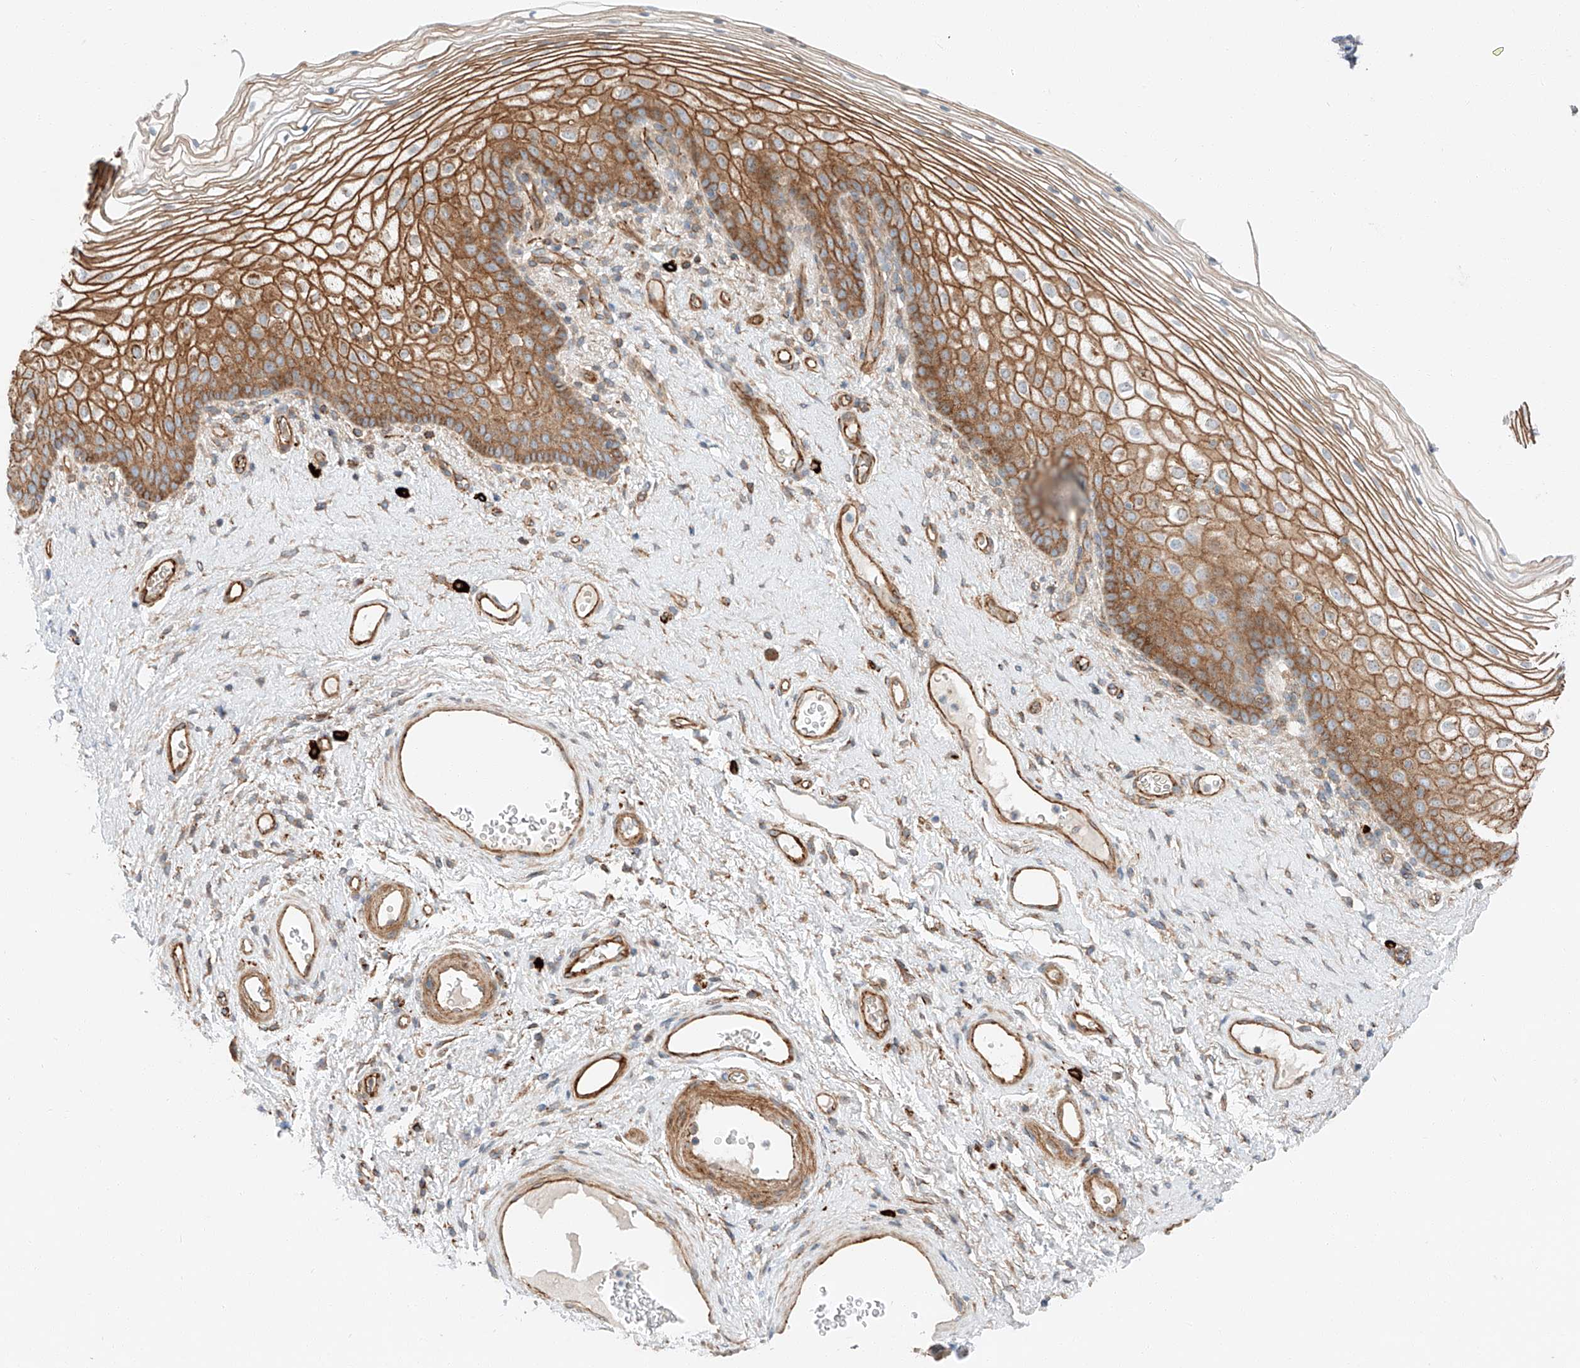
{"staining": {"intensity": "moderate", "quantity": ">75%", "location": "cytoplasmic/membranous"}, "tissue": "vagina", "cell_type": "Squamous epithelial cells", "image_type": "normal", "snomed": [{"axis": "morphology", "description": "Normal tissue, NOS"}, {"axis": "topography", "description": "Vagina"}], "caption": "Protein staining of unremarkable vagina demonstrates moderate cytoplasmic/membranous positivity in about >75% of squamous epithelial cells.", "gene": "MINDY4", "patient": {"sex": "female", "age": 60}}